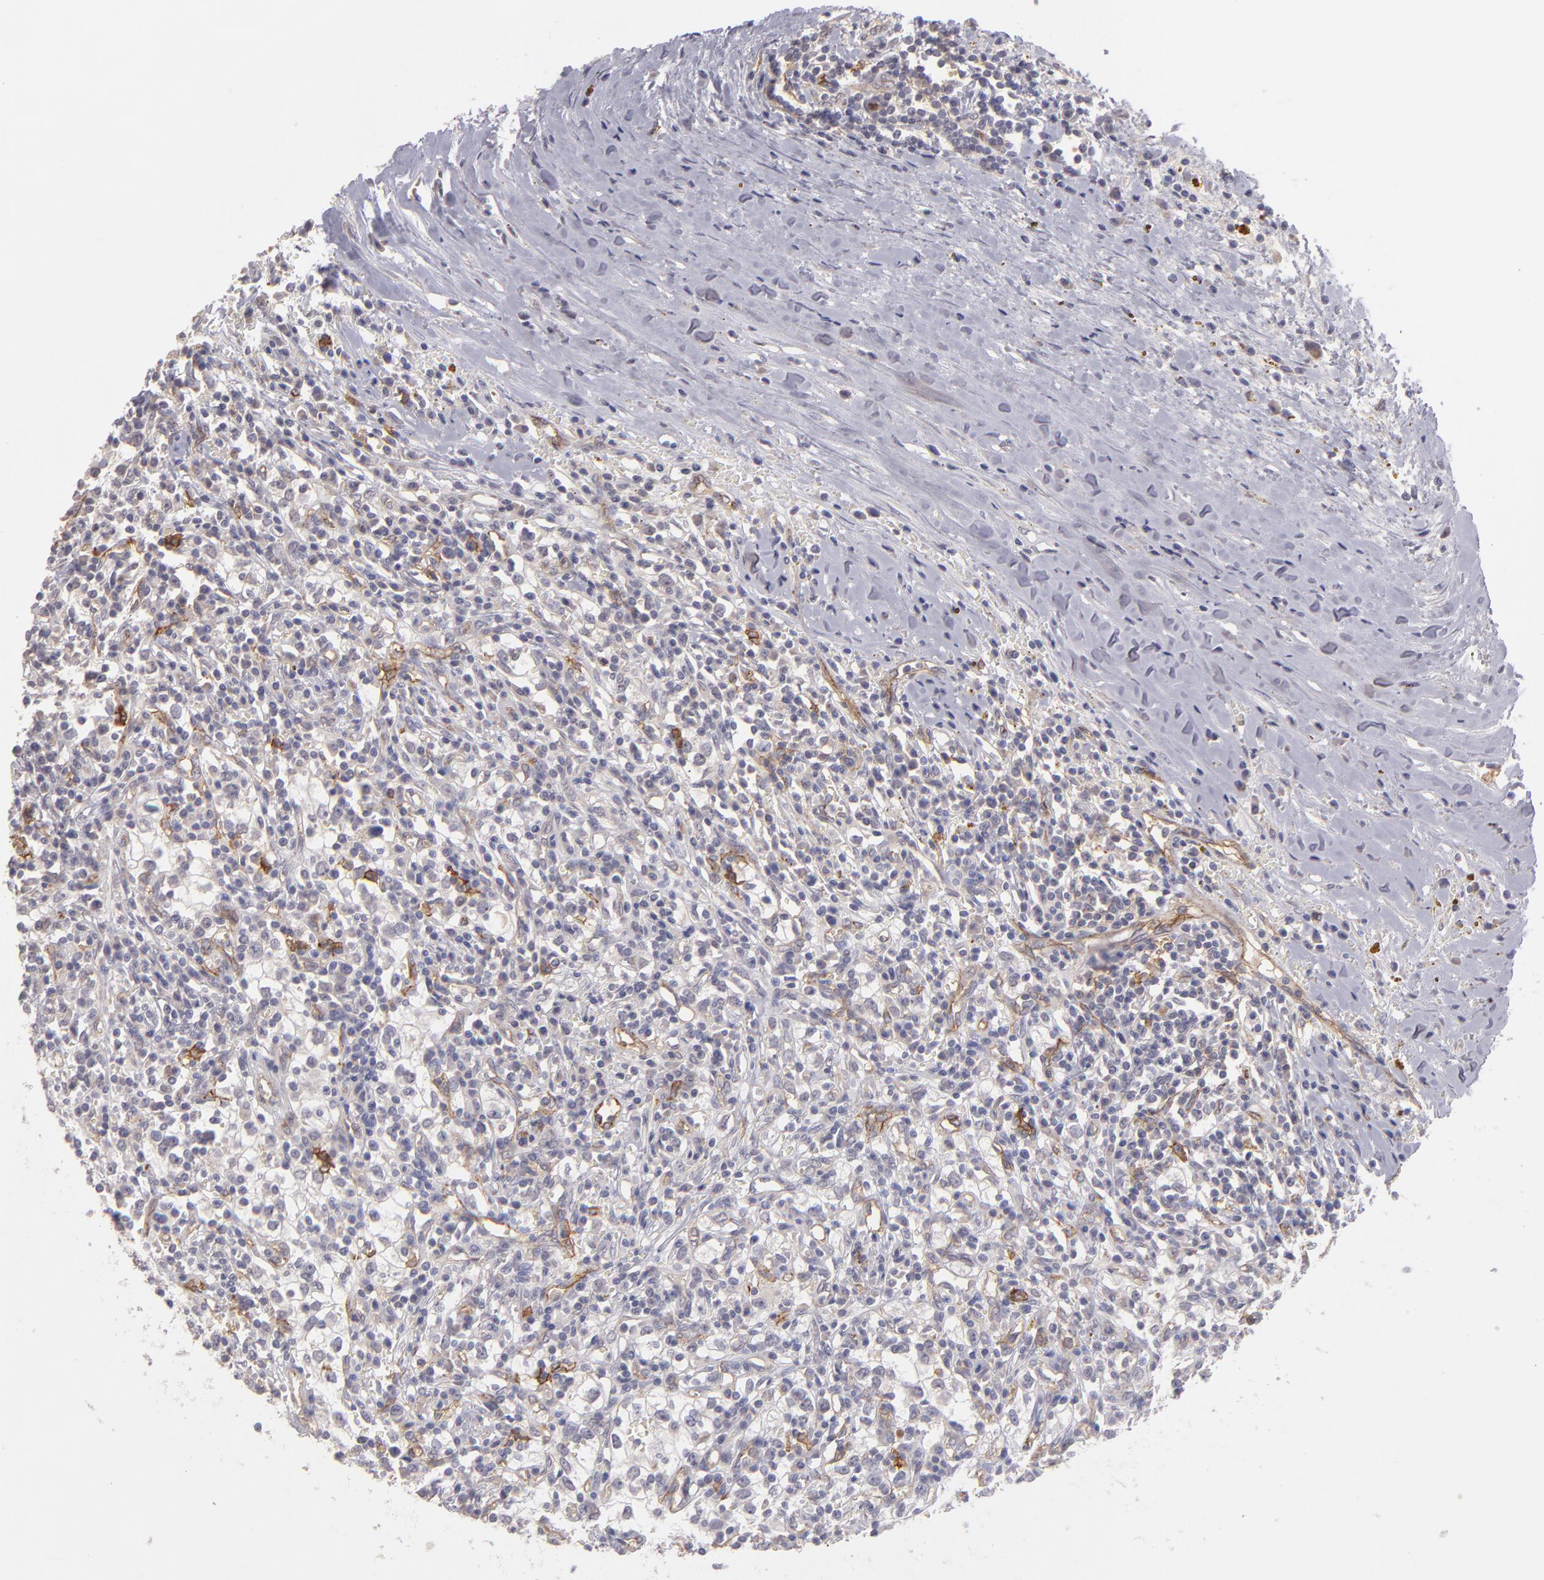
{"staining": {"intensity": "negative", "quantity": "none", "location": "none"}, "tissue": "renal cancer", "cell_type": "Tumor cells", "image_type": "cancer", "snomed": [{"axis": "morphology", "description": "Adenocarcinoma, NOS"}, {"axis": "topography", "description": "Kidney"}], "caption": "IHC image of human renal cancer stained for a protein (brown), which reveals no expression in tumor cells.", "gene": "THBD", "patient": {"sex": "male", "age": 82}}